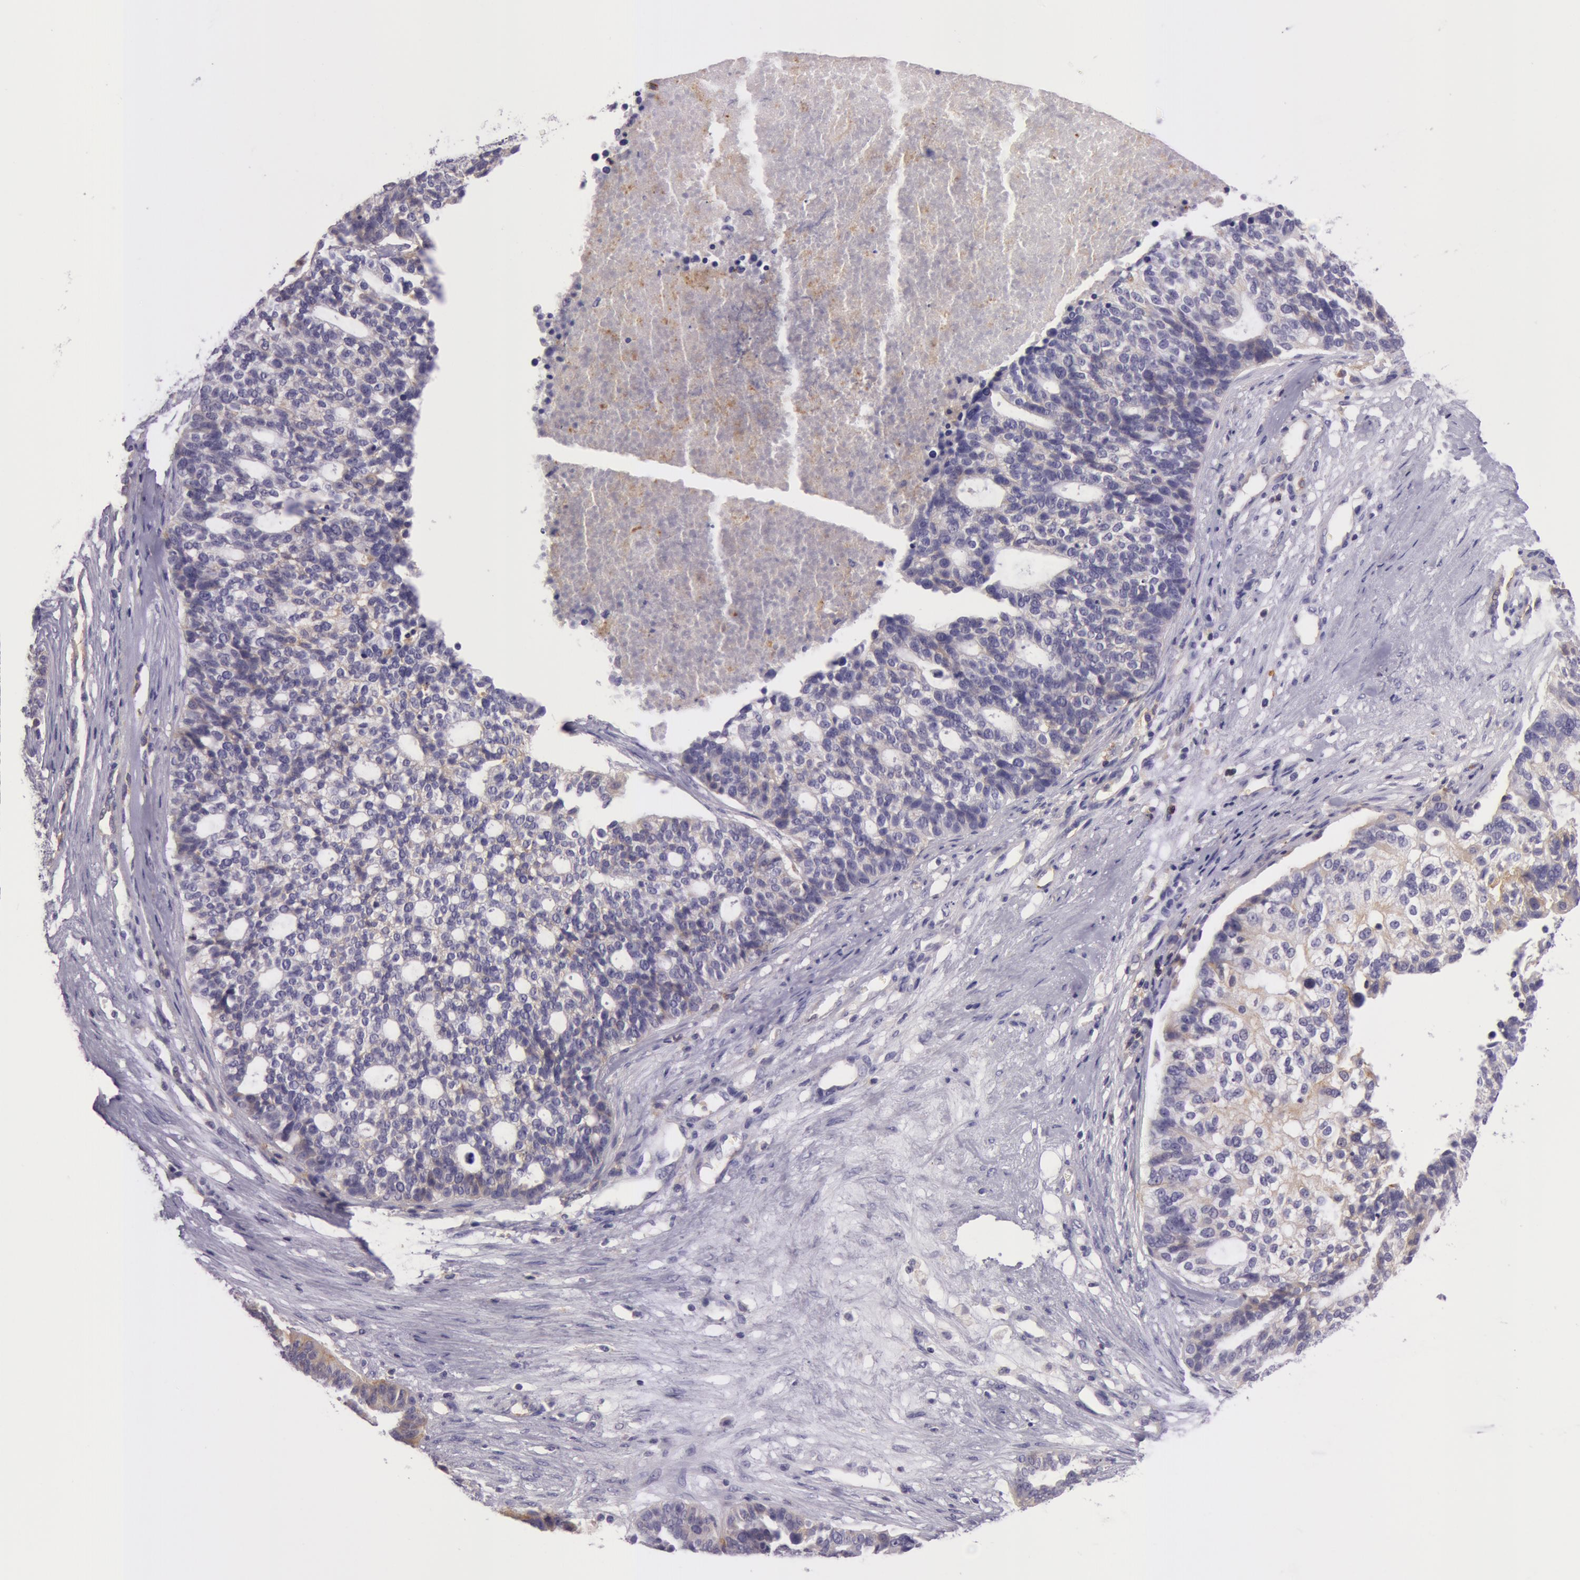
{"staining": {"intensity": "weak", "quantity": "25%-75%", "location": "cytoplasmic/membranous"}, "tissue": "ovarian cancer", "cell_type": "Tumor cells", "image_type": "cancer", "snomed": [{"axis": "morphology", "description": "Cystadenocarcinoma, serous, NOS"}, {"axis": "topography", "description": "Ovary"}], "caption": "Immunohistochemical staining of ovarian cancer (serous cystadenocarcinoma) reveals weak cytoplasmic/membranous protein staining in about 25%-75% of tumor cells. The protein is shown in brown color, while the nuclei are stained blue.", "gene": "LY75", "patient": {"sex": "female", "age": 59}}